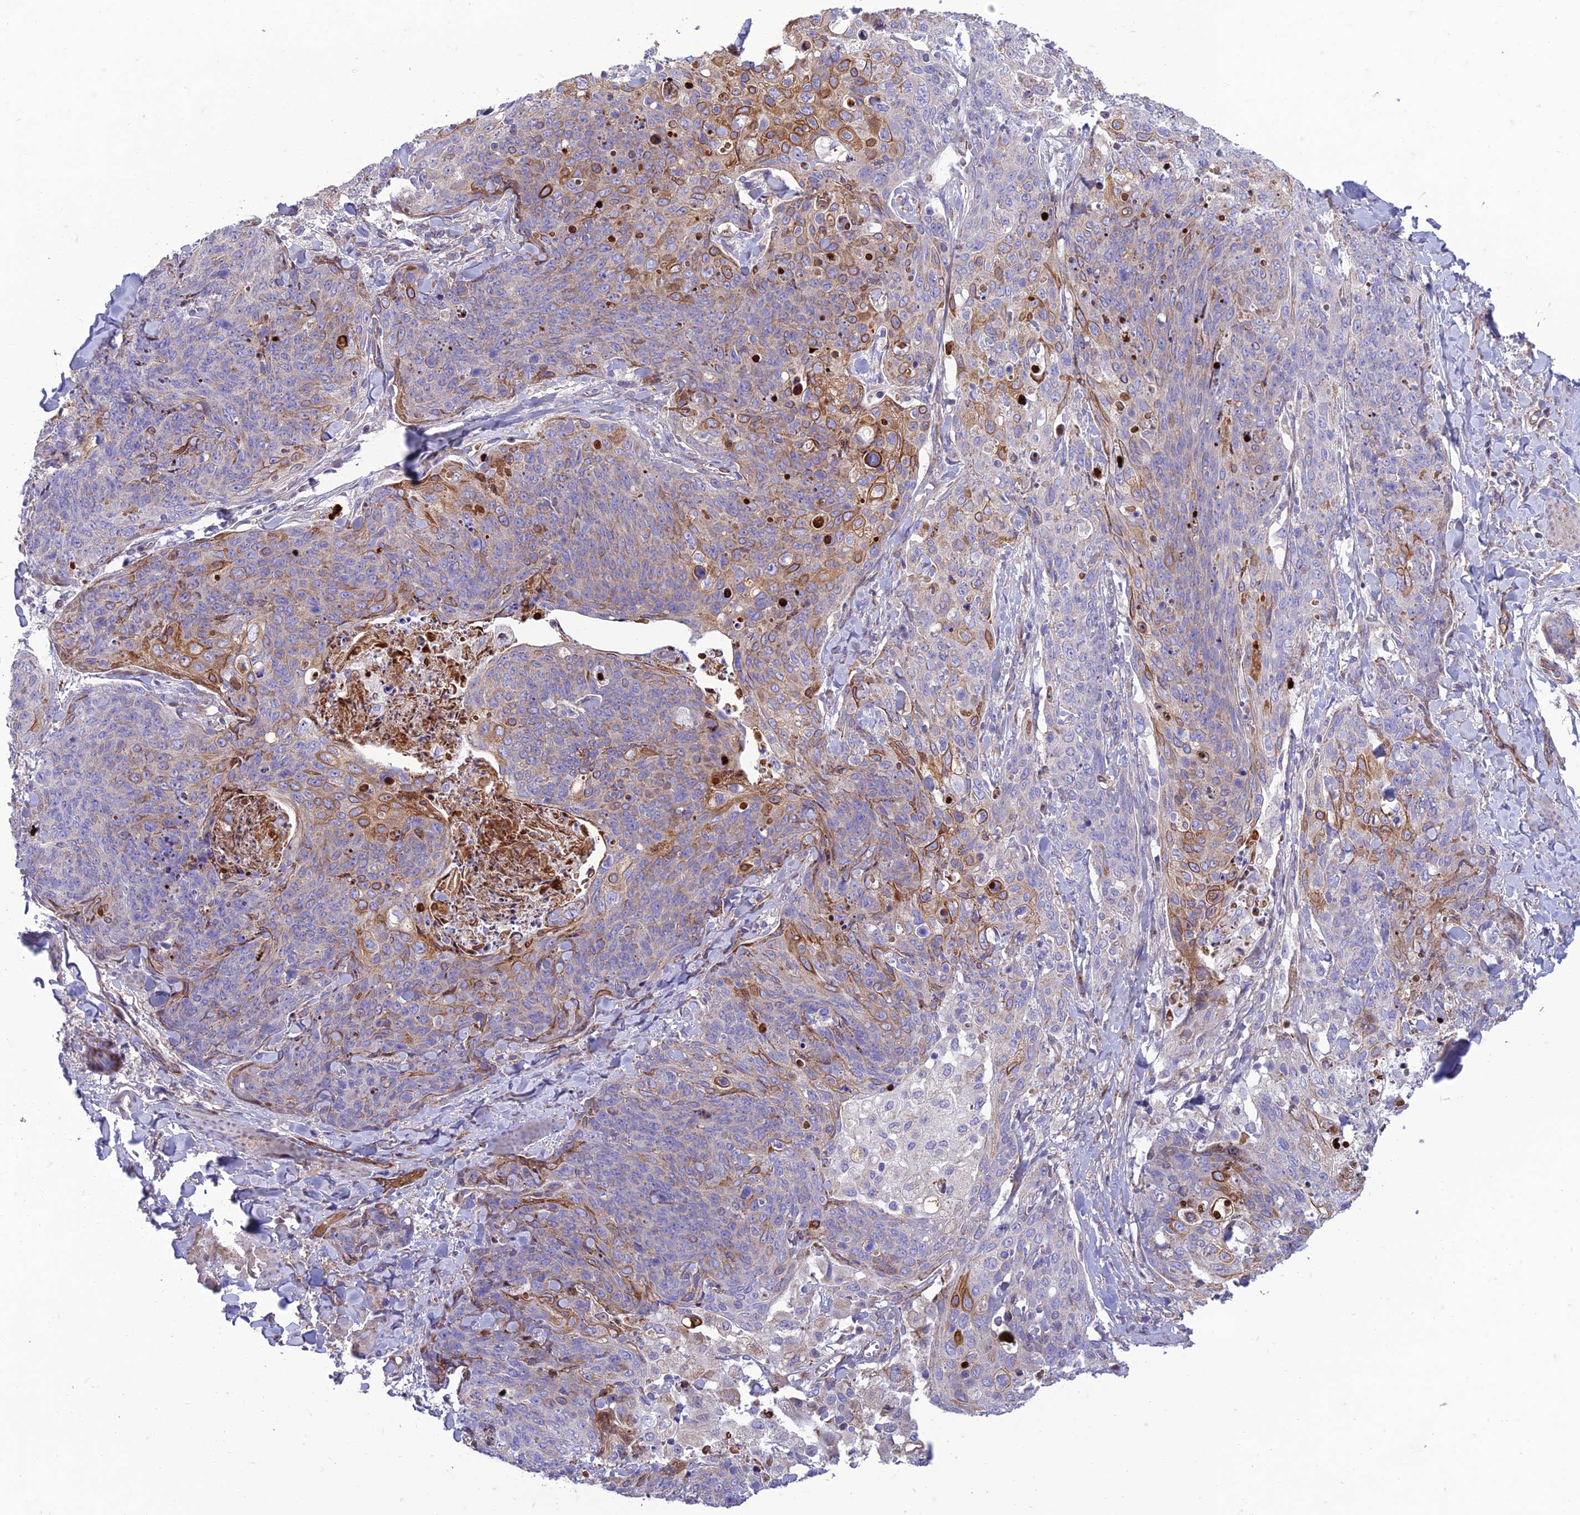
{"staining": {"intensity": "moderate", "quantity": "<25%", "location": "cytoplasmic/membranous"}, "tissue": "skin cancer", "cell_type": "Tumor cells", "image_type": "cancer", "snomed": [{"axis": "morphology", "description": "Squamous cell carcinoma, NOS"}, {"axis": "topography", "description": "Skin"}, {"axis": "topography", "description": "Vulva"}], "caption": "Squamous cell carcinoma (skin) stained with a brown dye displays moderate cytoplasmic/membranous positive staining in approximately <25% of tumor cells.", "gene": "SEL1L3", "patient": {"sex": "female", "age": 85}}